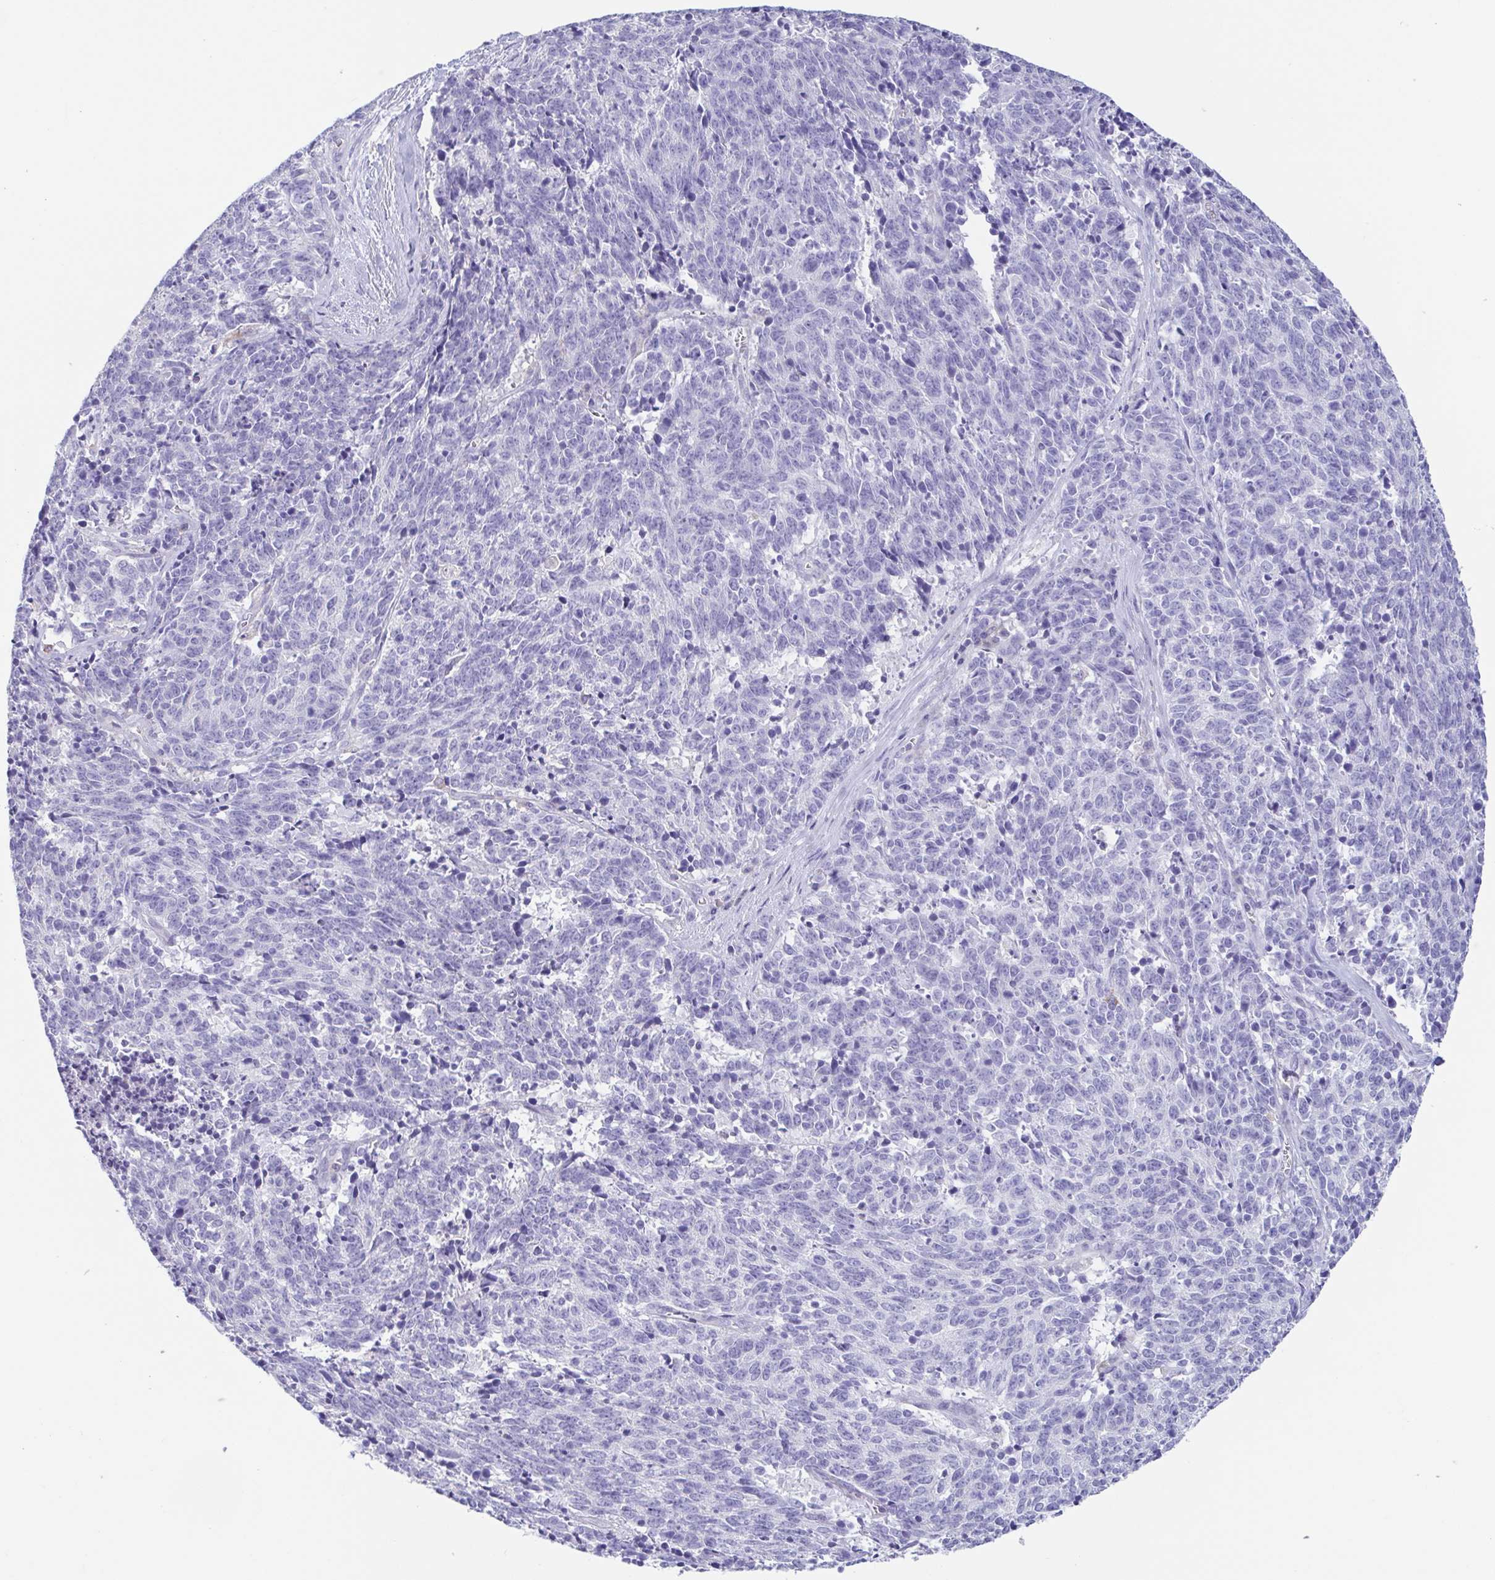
{"staining": {"intensity": "negative", "quantity": "none", "location": "none"}, "tissue": "cervical cancer", "cell_type": "Tumor cells", "image_type": "cancer", "snomed": [{"axis": "morphology", "description": "Squamous cell carcinoma, NOS"}, {"axis": "topography", "description": "Cervix"}], "caption": "This image is of squamous cell carcinoma (cervical) stained with IHC to label a protein in brown with the nuclei are counter-stained blue. There is no staining in tumor cells.", "gene": "ARPP21", "patient": {"sex": "female", "age": 29}}